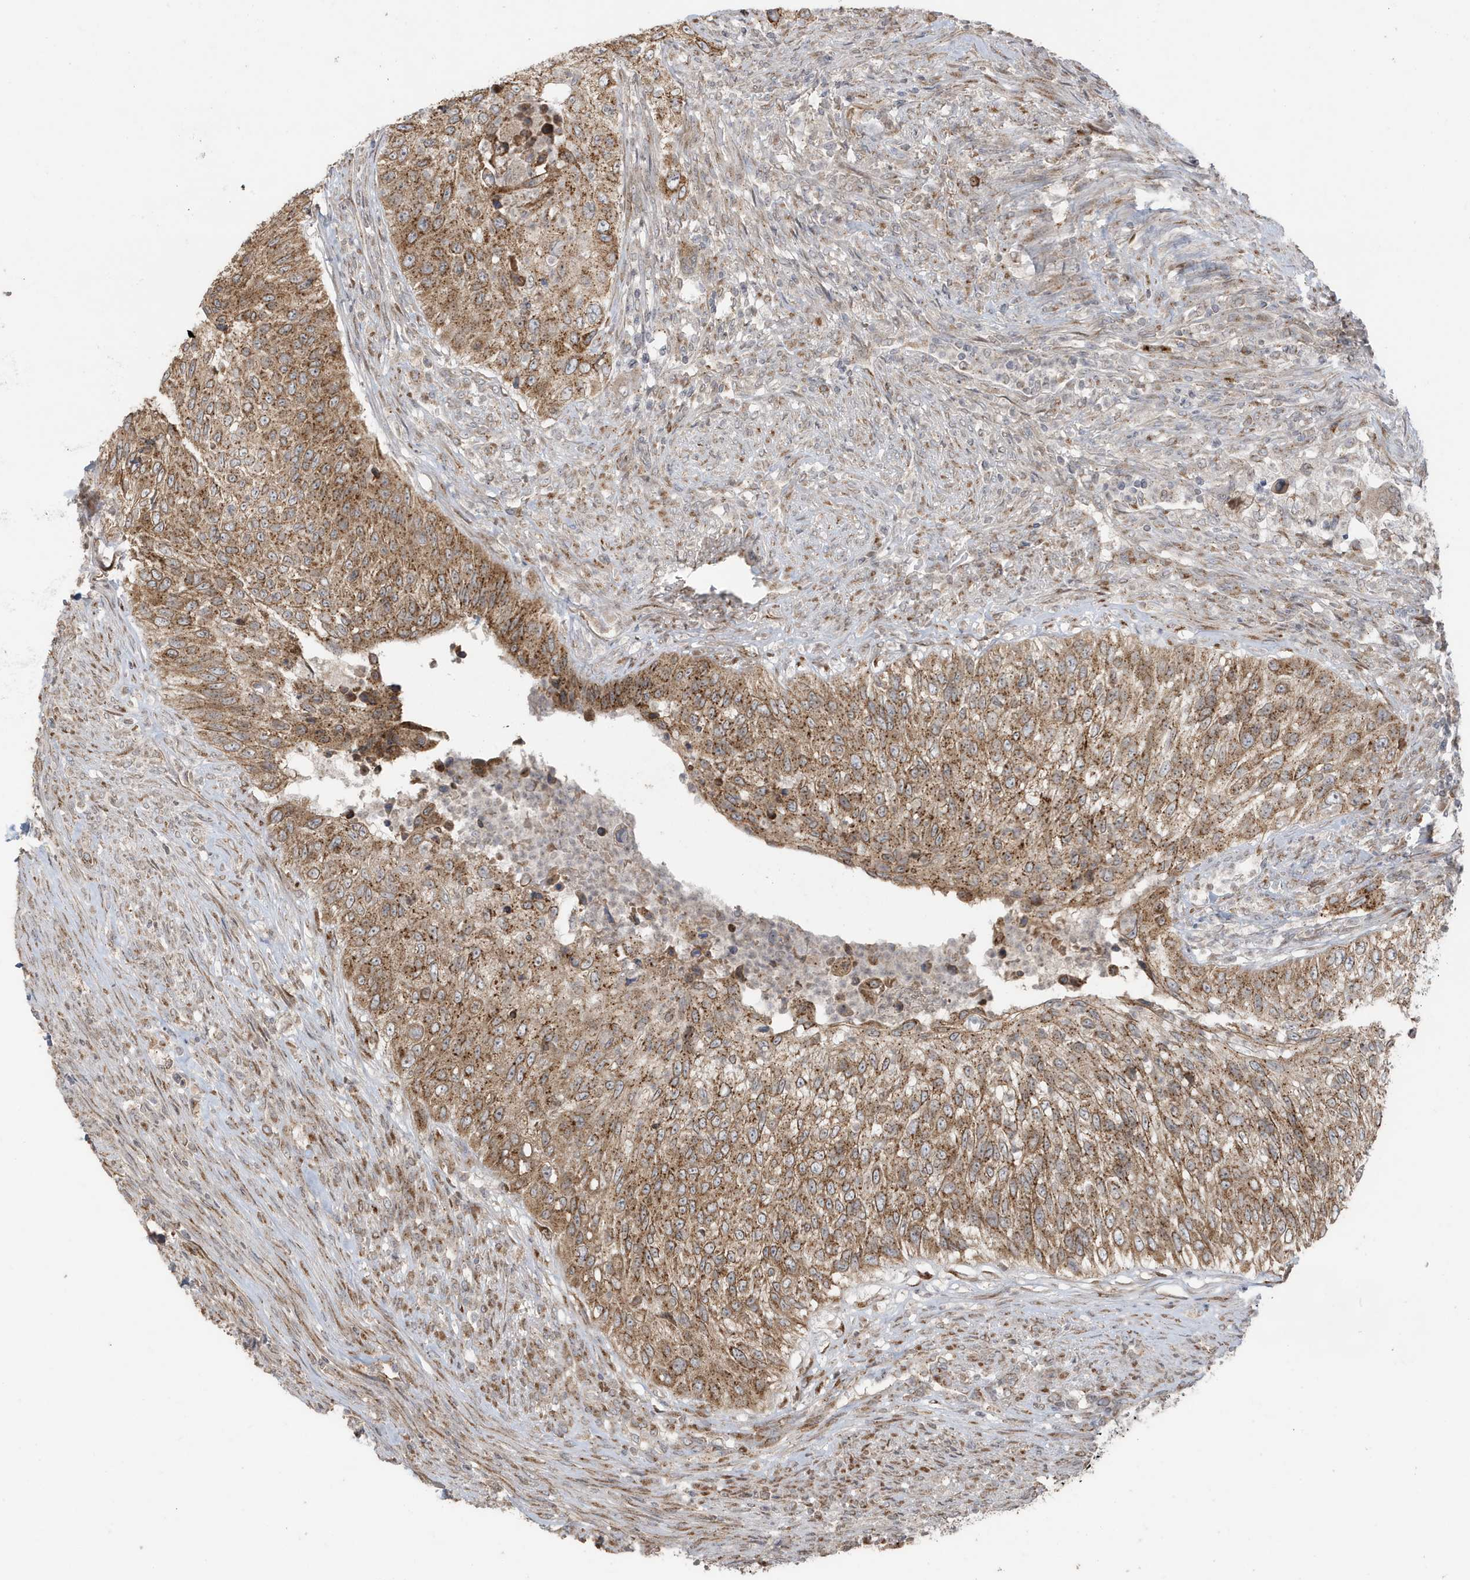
{"staining": {"intensity": "strong", "quantity": ">75%", "location": "cytoplasmic/membranous"}, "tissue": "urothelial cancer", "cell_type": "Tumor cells", "image_type": "cancer", "snomed": [{"axis": "morphology", "description": "Urothelial carcinoma, High grade"}, {"axis": "topography", "description": "Urinary bladder"}], "caption": "High-power microscopy captured an immunohistochemistry photomicrograph of urothelial cancer, revealing strong cytoplasmic/membranous staining in approximately >75% of tumor cells. (DAB (3,3'-diaminobenzidine) IHC with brightfield microscopy, high magnification).", "gene": "RER1", "patient": {"sex": "female", "age": 60}}